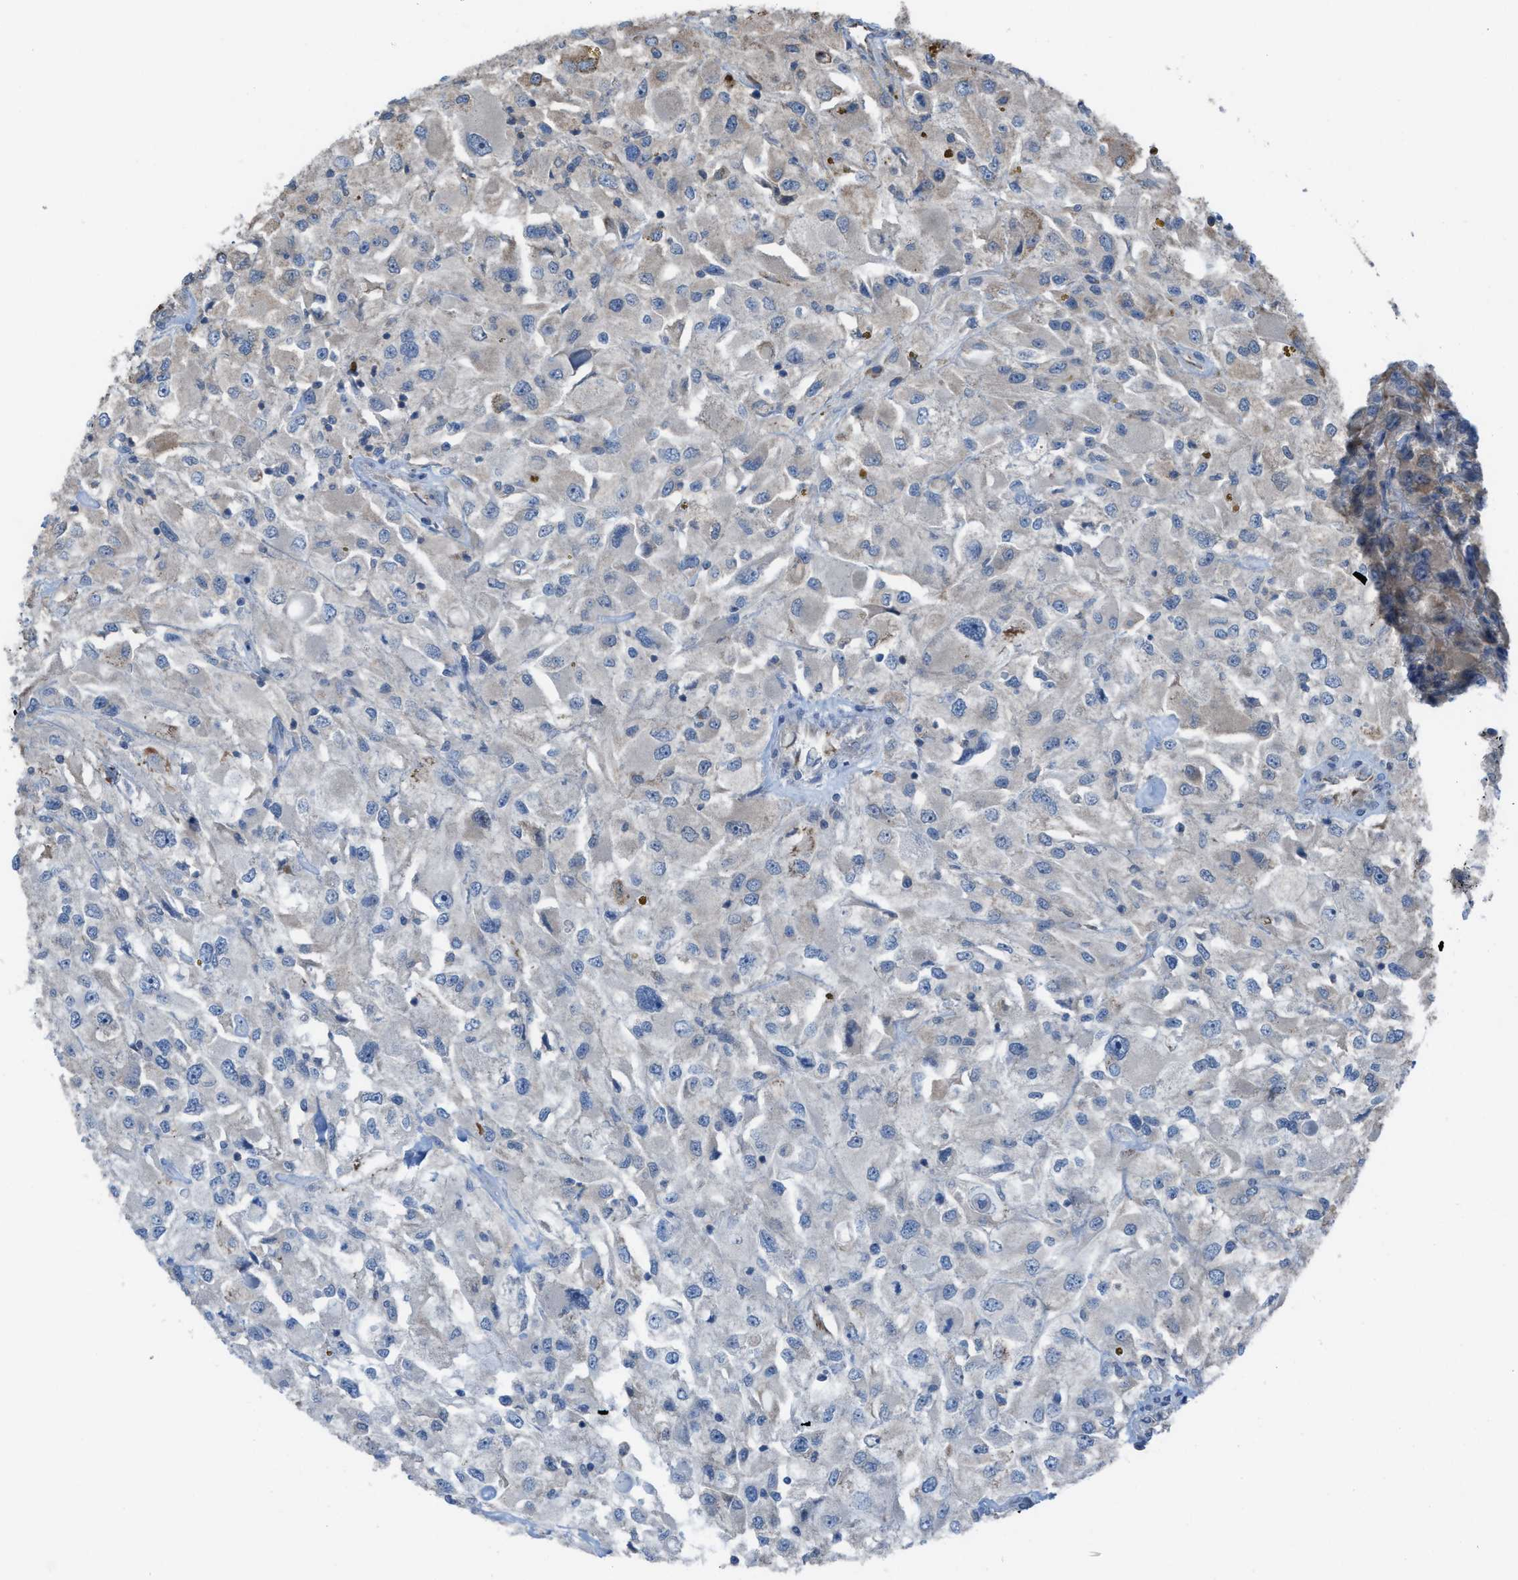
{"staining": {"intensity": "negative", "quantity": "none", "location": "none"}, "tissue": "renal cancer", "cell_type": "Tumor cells", "image_type": "cancer", "snomed": [{"axis": "morphology", "description": "Adenocarcinoma, NOS"}, {"axis": "topography", "description": "Kidney"}], "caption": "An image of human renal cancer (adenocarcinoma) is negative for staining in tumor cells. (Stains: DAB IHC with hematoxylin counter stain, Microscopy: brightfield microscopy at high magnification).", "gene": "PLAA", "patient": {"sex": "female", "age": 52}}